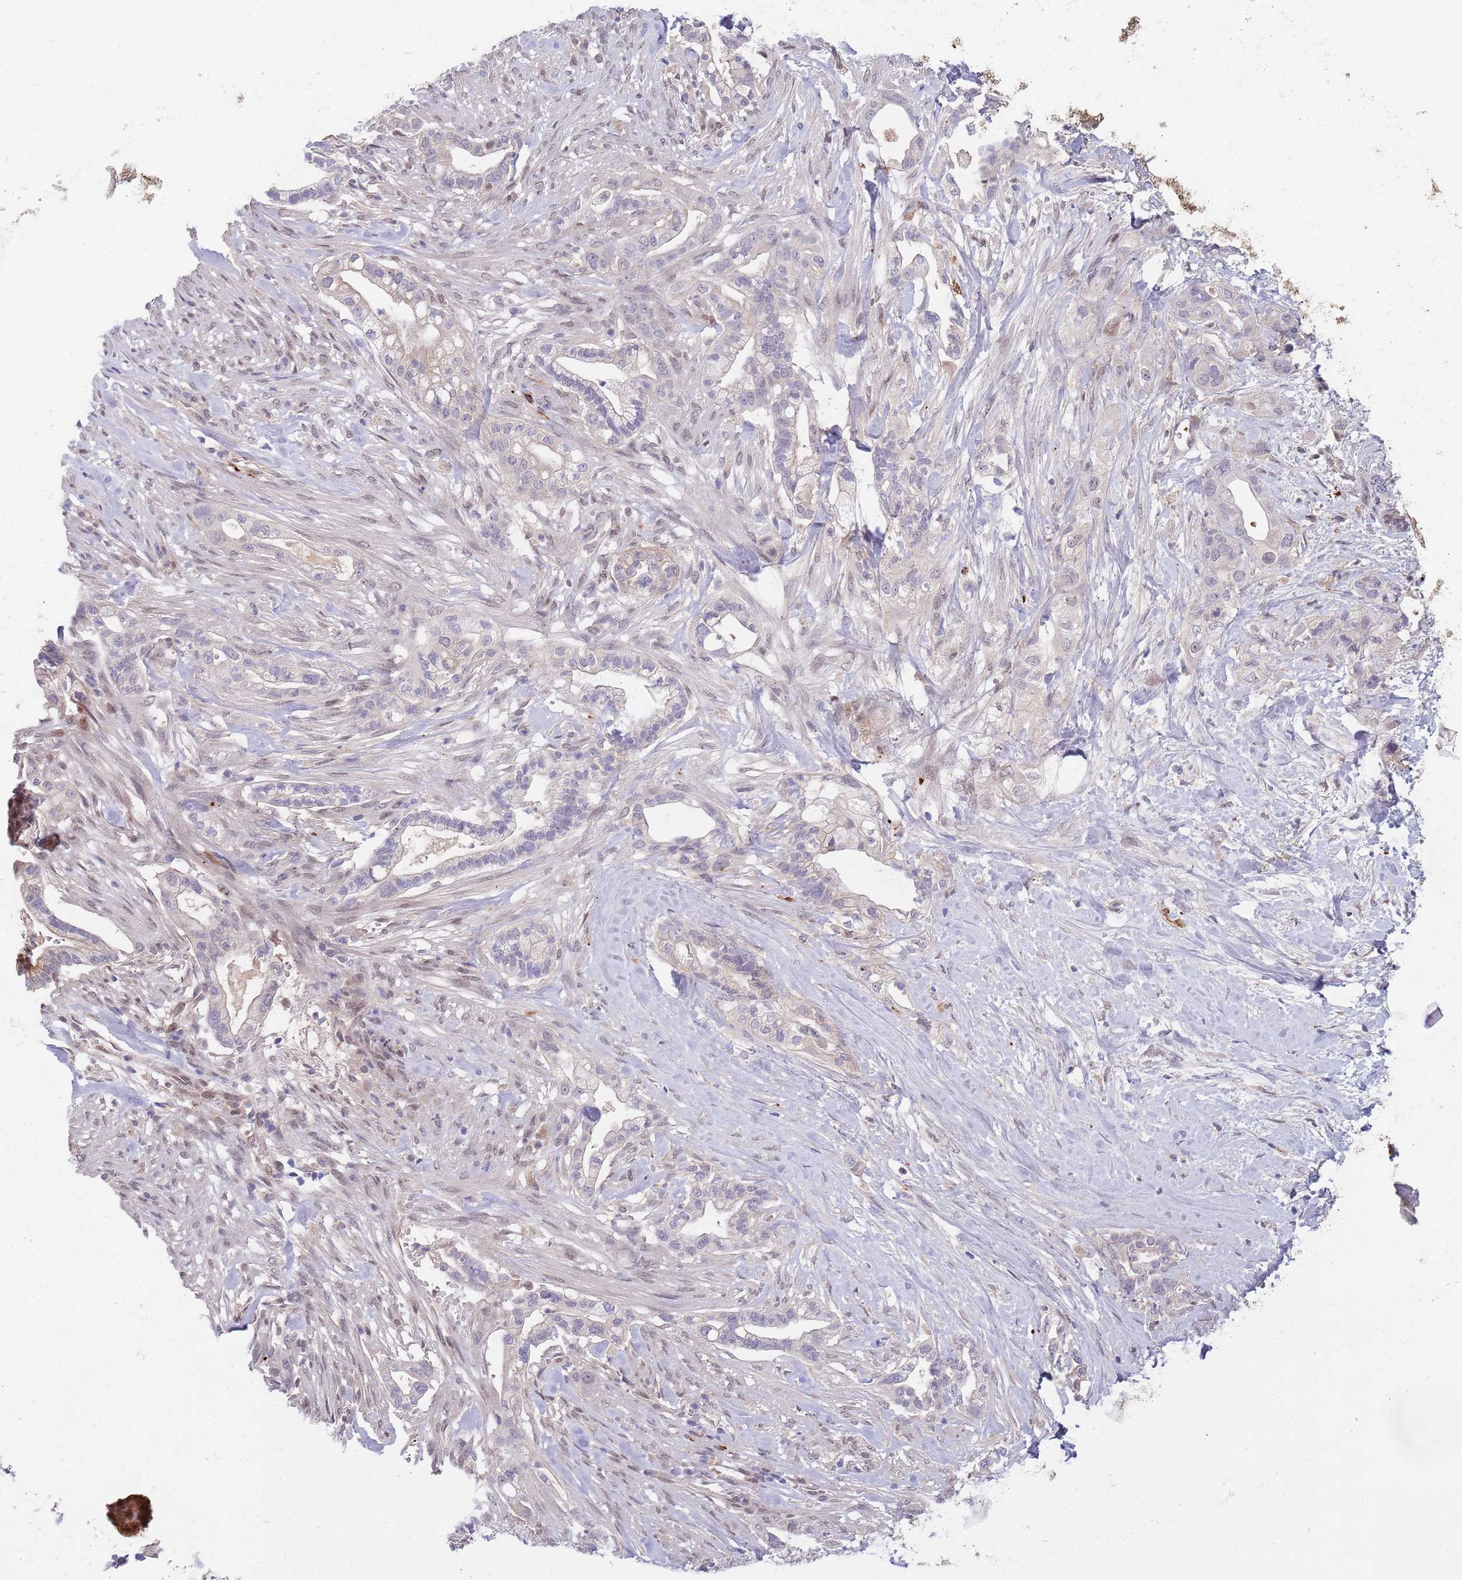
{"staining": {"intensity": "negative", "quantity": "none", "location": "none"}, "tissue": "pancreatic cancer", "cell_type": "Tumor cells", "image_type": "cancer", "snomed": [{"axis": "morphology", "description": "Adenocarcinoma, NOS"}, {"axis": "topography", "description": "Pancreas"}], "caption": "Immunohistochemistry (IHC) photomicrograph of neoplastic tissue: human pancreatic cancer stained with DAB (3,3'-diaminobenzidine) displays no significant protein positivity in tumor cells. (DAB (3,3'-diaminobenzidine) immunohistochemistry (IHC), high magnification).", "gene": "NLRP6", "patient": {"sex": "male", "age": 44}}